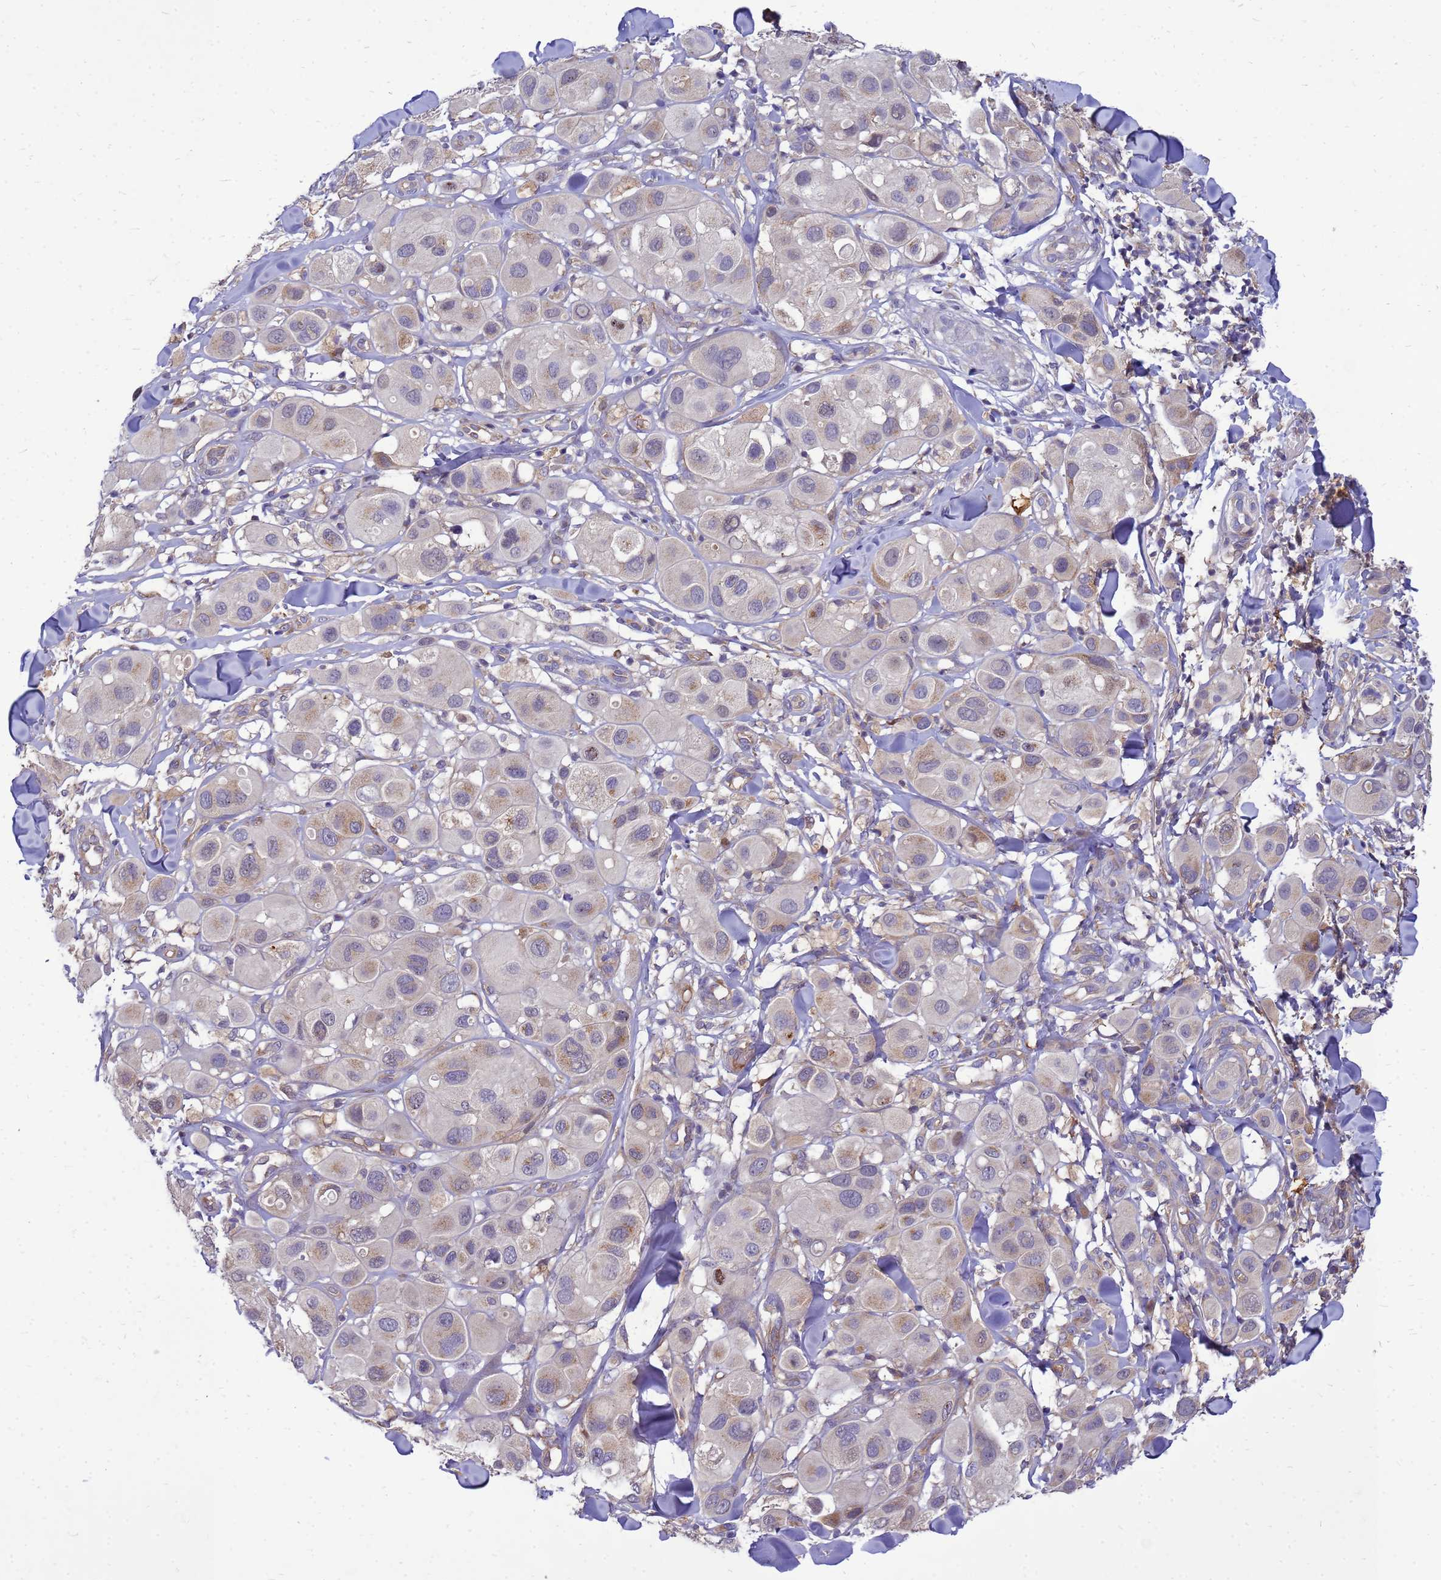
{"staining": {"intensity": "weak", "quantity": "<25%", "location": "cytoplasmic/membranous"}, "tissue": "melanoma", "cell_type": "Tumor cells", "image_type": "cancer", "snomed": [{"axis": "morphology", "description": "Malignant melanoma, Metastatic site"}, {"axis": "topography", "description": "Skin"}], "caption": "Immunohistochemistry (IHC) photomicrograph of neoplastic tissue: melanoma stained with DAB displays no significant protein expression in tumor cells.", "gene": "RNF215", "patient": {"sex": "male", "age": 41}}